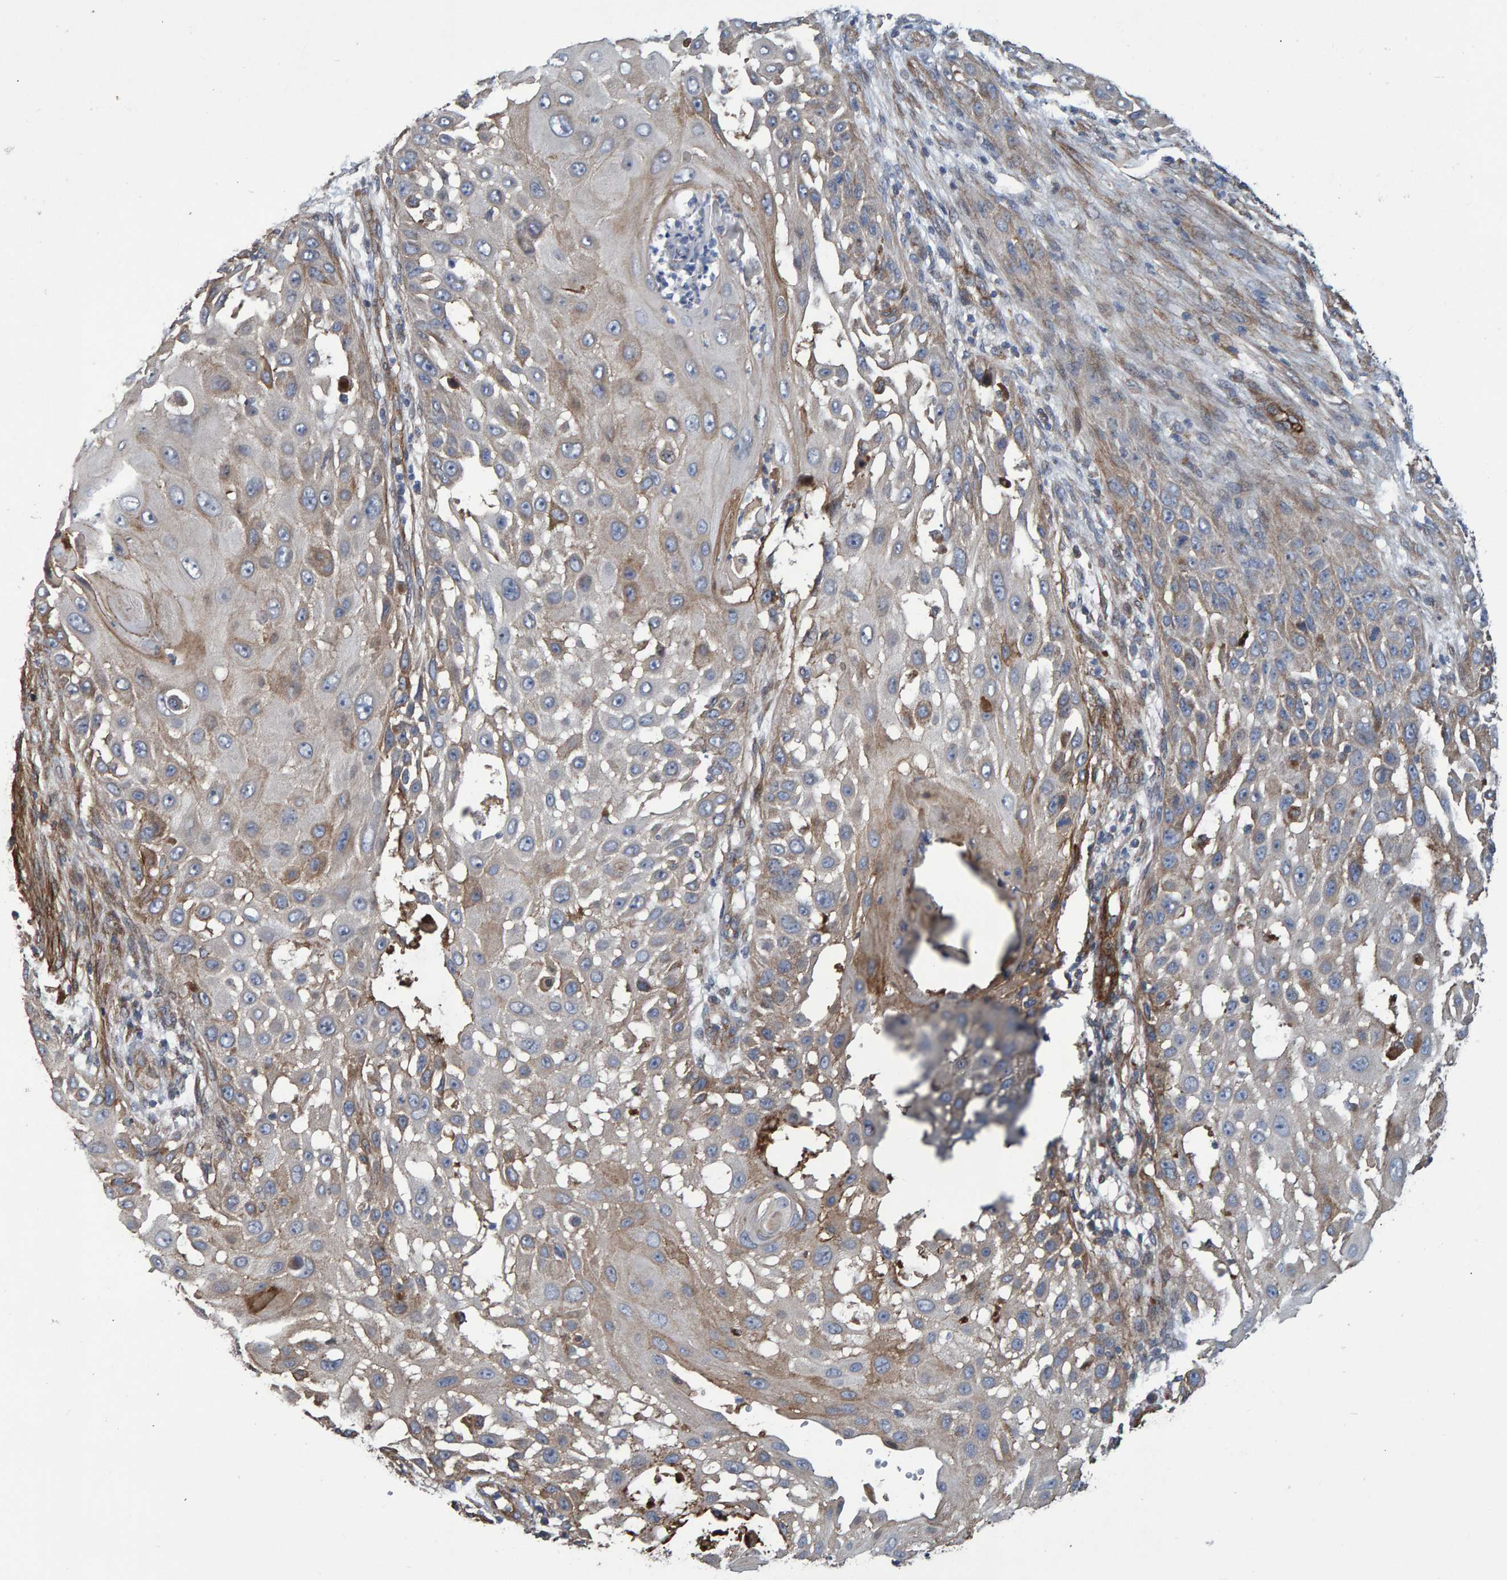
{"staining": {"intensity": "moderate", "quantity": "<25%", "location": "cytoplasmic/membranous"}, "tissue": "skin cancer", "cell_type": "Tumor cells", "image_type": "cancer", "snomed": [{"axis": "morphology", "description": "Squamous cell carcinoma, NOS"}, {"axis": "topography", "description": "Skin"}], "caption": "IHC histopathology image of neoplastic tissue: human skin cancer stained using IHC shows low levels of moderate protein expression localized specifically in the cytoplasmic/membranous of tumor cells, appearing as a cytoplasmic/membranous brown color.", "gene": "SLIT2", "patient": {"sex": "female", "age": 44}}